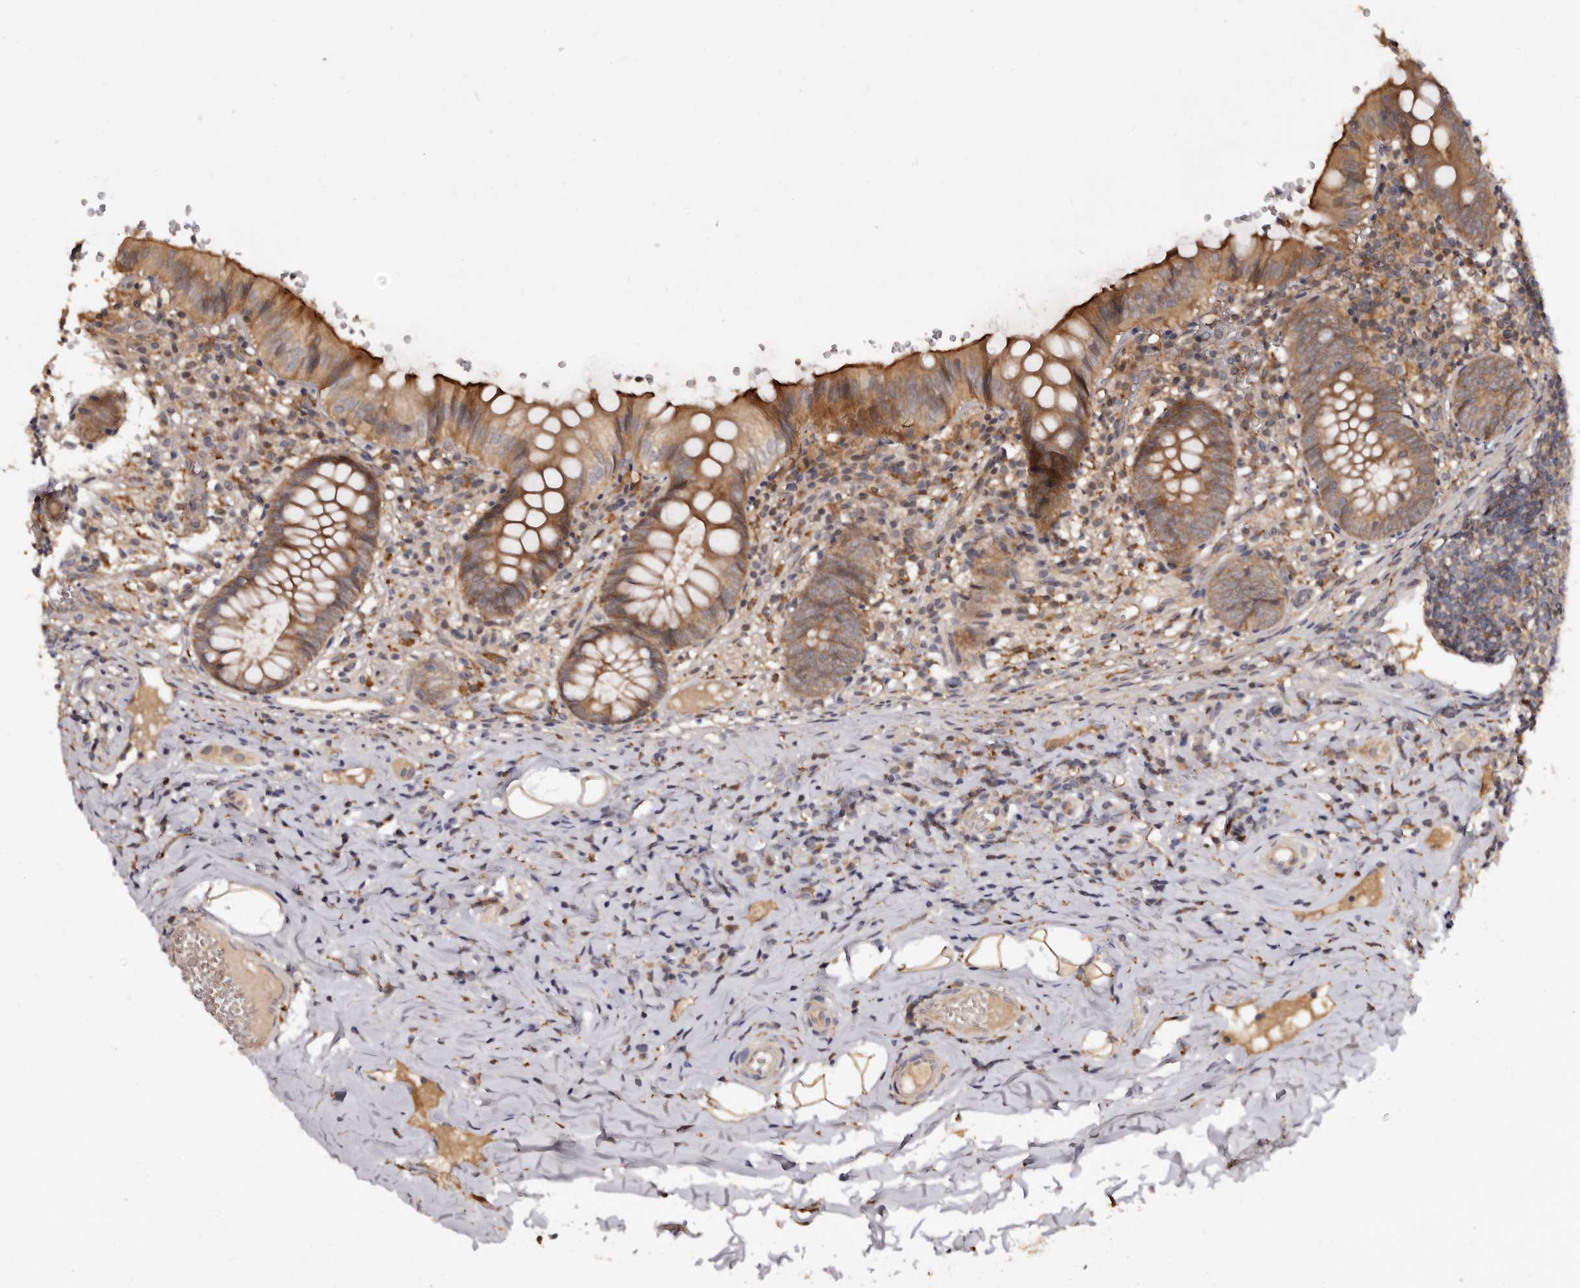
{"staining": {"intensity": "moderate", "quantity": ">75%", "location": "cytoplasmic/membranous"}, "tissue": "appendix", "cell_type": "Glandular cells", "image_type": "normal", "snomed": [{"axis": "morphology", "description": "Normal tissue, NOS"}, {"axis": "topography", "description": "Appendix"}], "caption": "High-power microscopy captured an immunohistochemistry (IHC) micrograph of normal appendix, revealing moderate cytoplasmic/membranous staining in about >75% of glandular cells.", "gene": "INAVA", "patient": {"sex": "male", "age": 8}}